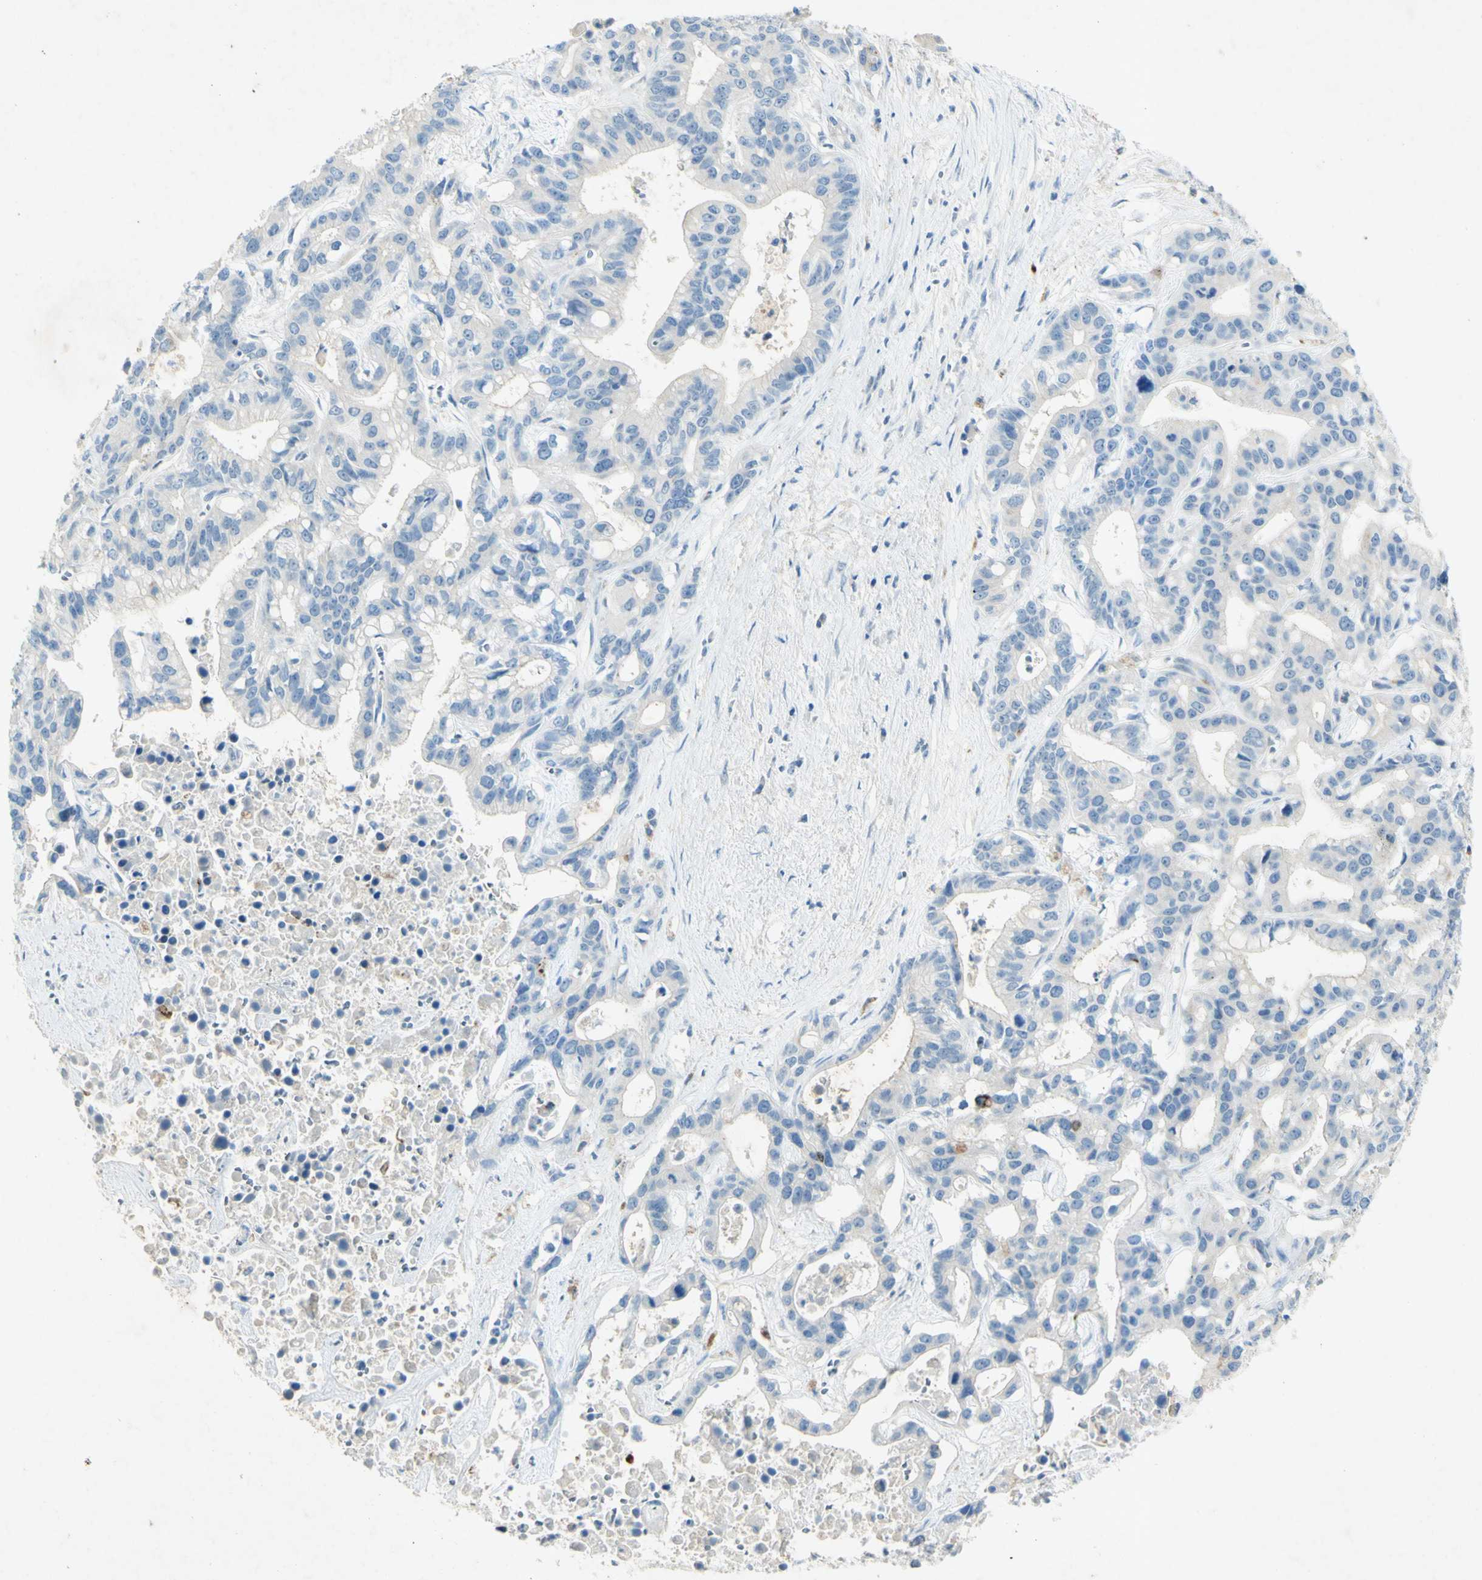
{"staining": {"intensity": "negative", "quantity": "none", "location": "none"}, "tissue": "liver cancer", "cell_type": "Tumor cells", "image_type": "cancer", "snomed": [{"axis": "morphology", "description": "Cholangiocarcinoma"}, {"axis": "topography", "description": "Liver"}], "caption": "The photomicrograph shows no staining of tumor cells in liver cholangiocarcinoma. (Immunohistochemistry (ihc), brightfield microscopy, high magnification).", "gene": "GDF15", "patient": {"sex": "female", "age": 65}}